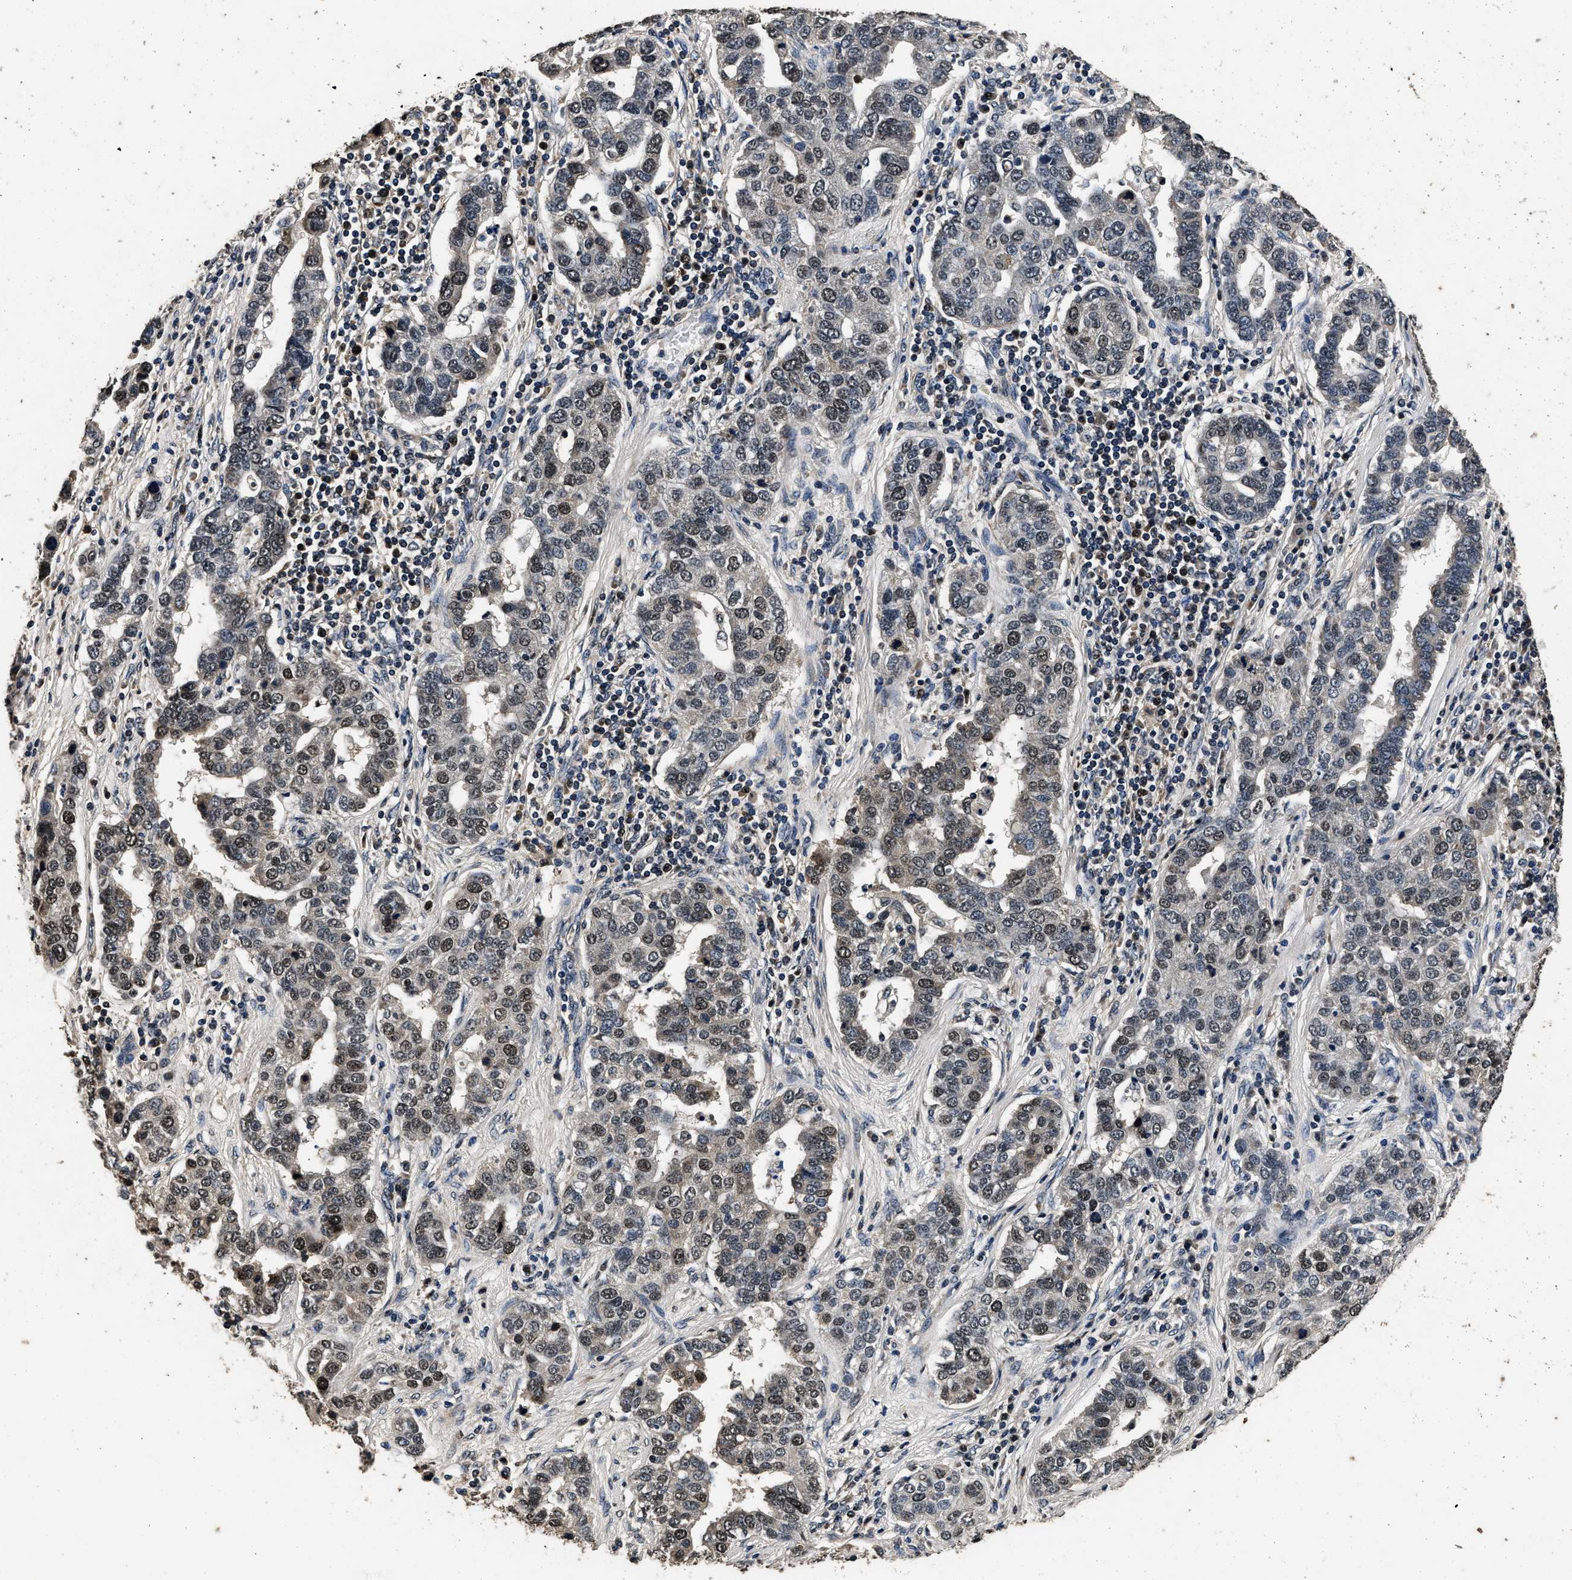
{"staining": {"intensity": "moderate", "quantity": "25%-75%", "location": "nuclear"}, "tissue": "pancreatic cancer", "cell_type": "Tumor cells", "image_type": "cancer", "snomed": [{"axis": "morphology", "description": "Adenocarcinoma, NOS"}, {"axis": "topography", "description": "Pancreas"}], "caption": "There is medium levels of moderate nuclear positivity in tumor cells of adenocarcinoma (pancreatic), as demonstrated by immunohistochemical staining (brown color).", "gene": "CSTF1", "patient": {"sex": "female", "age": 61}}